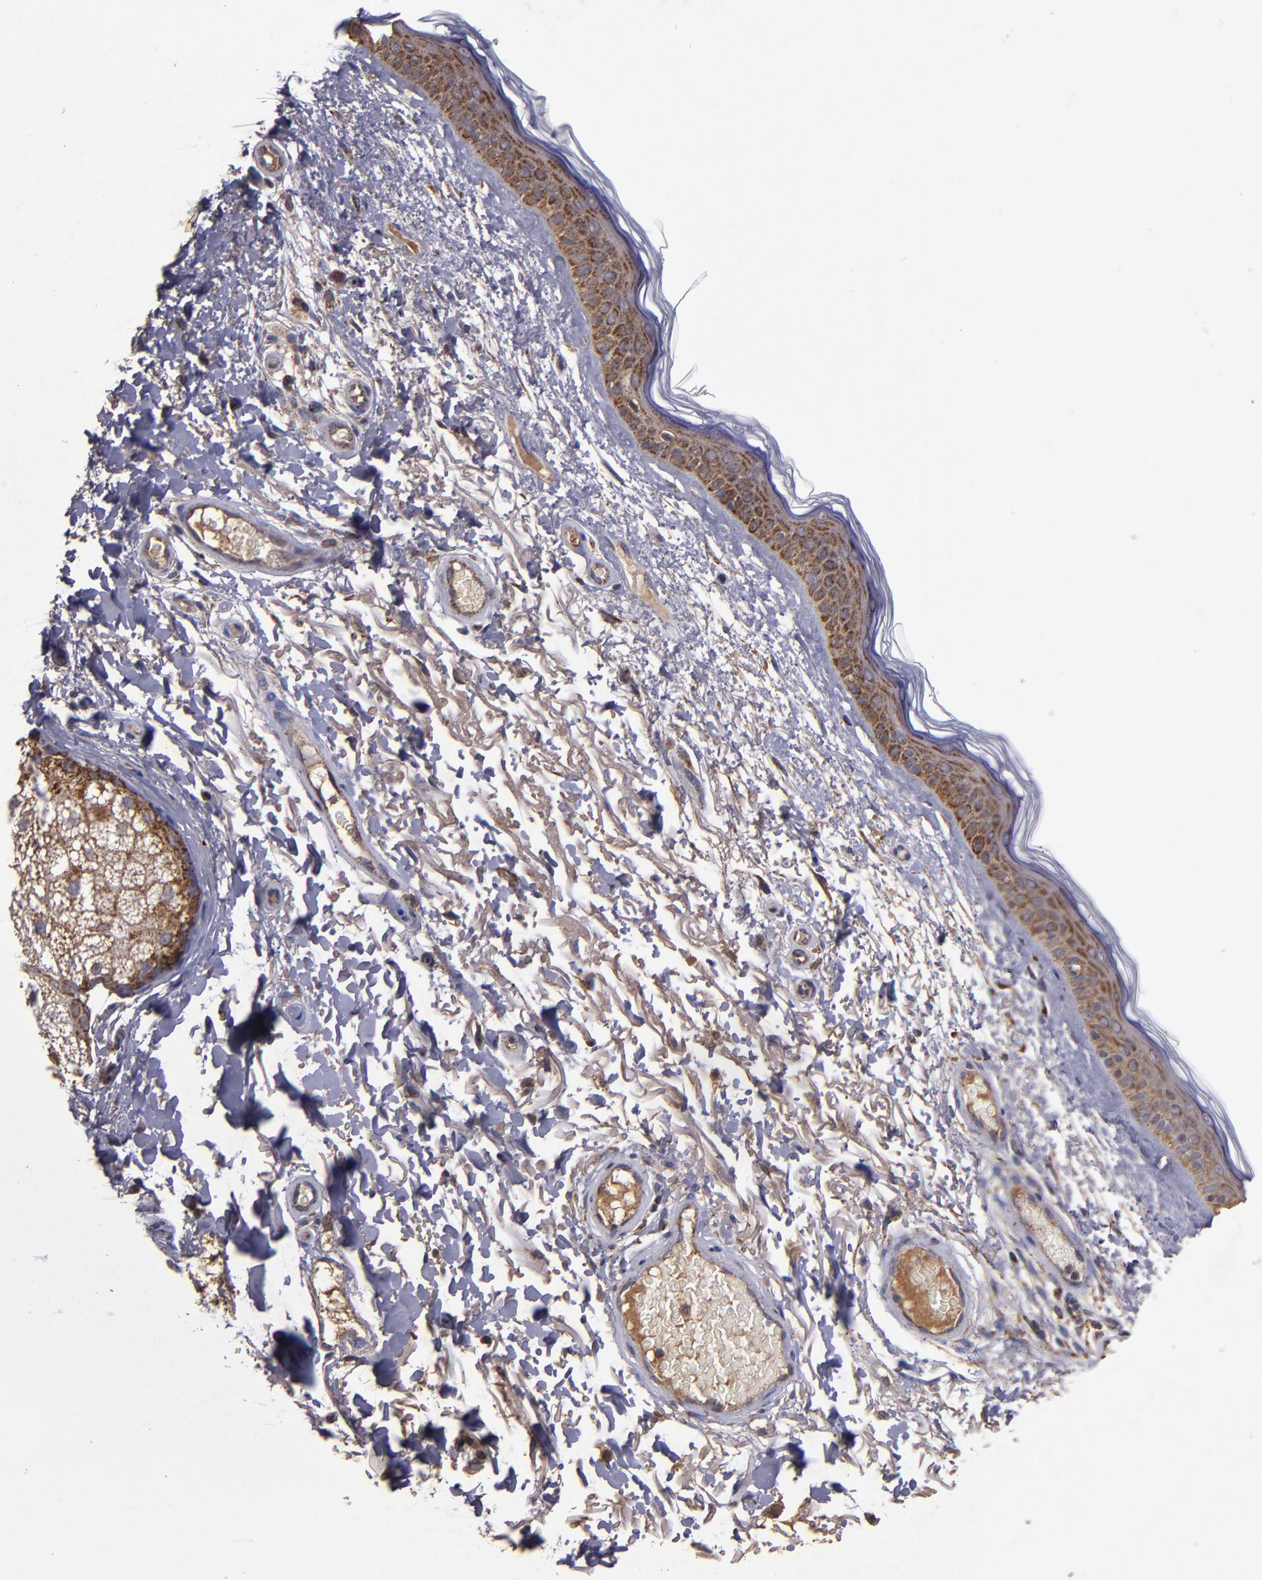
{"staining": {"intensity": "weak", "quantity": ">75%", "location": "cytoplasmic/membranous"}, "tissue": "skin", "cell_type": "Fibroblasts", "image_type": "normal", "snomed": [{"axis": "morphology", "description": "Normal tissue, NOS"}, {"axis": "topography", "description": "Skin"}], "caption": "Immunohistochemical staining of benign human skin exhibits >75% levels of weak cytoplasmic/membranous protein positivity in approximately >75% of fibroblasts.", "gene": "TIMM9", "patient": {"sex": "male", "age": 63}}